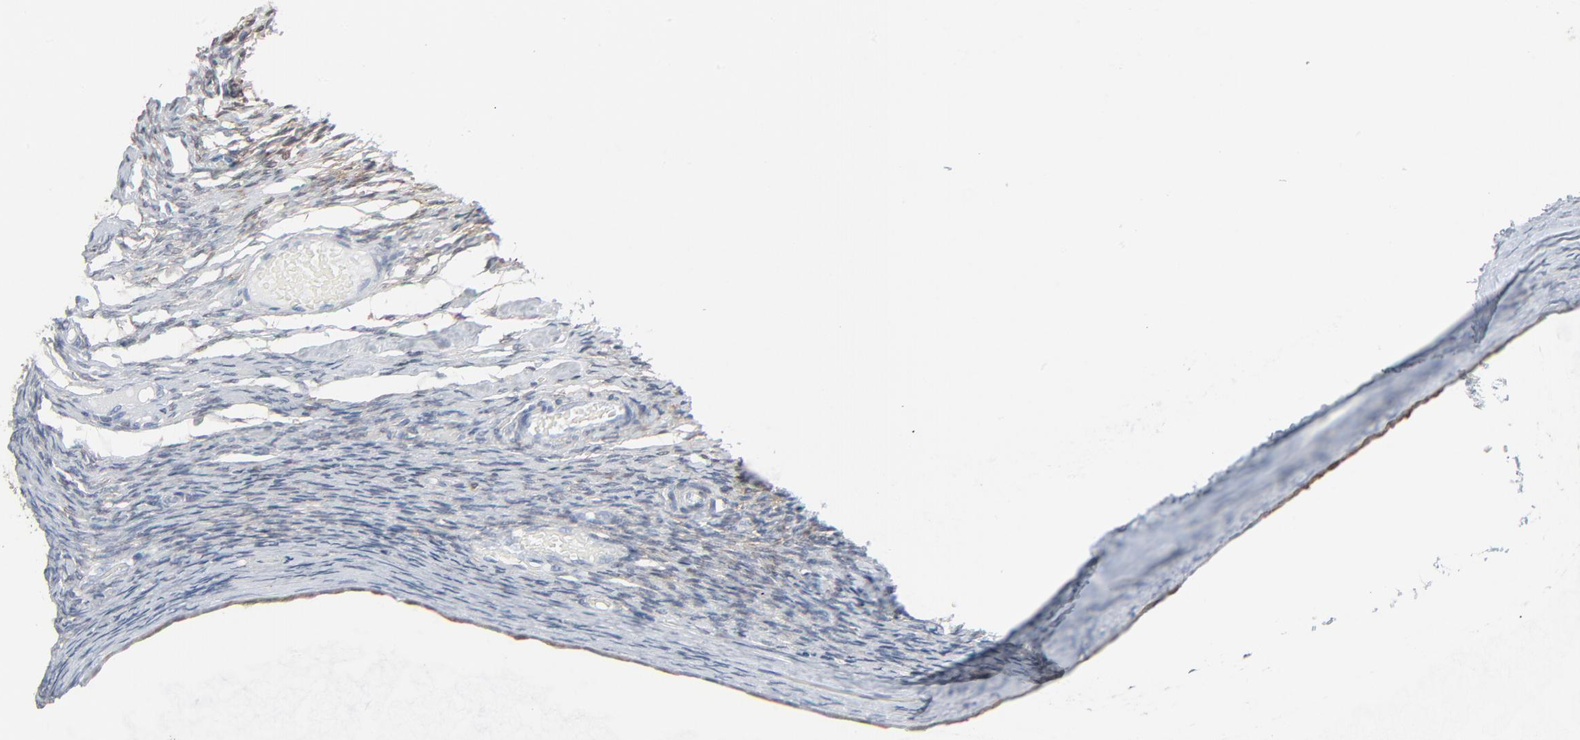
{"staining": {"intensity": "negative", "quantity": "none", "location": "none"}, "tissue": "ovary", "cell_type": "Ovarian stroma cells", "image_type": "normal", "snomed": [{"axis": "morphology", "description": "Normal tissue, NOS"}, {"axis": "topography", "description": "Ovary"}], "caption": "Immunohistochemistry (IHC) of unremarkable ovary demonstrates no positivity in ovarian stroma cells.", "gene": "PHGDH", "patient": {"sex": "female", "age": 60}}